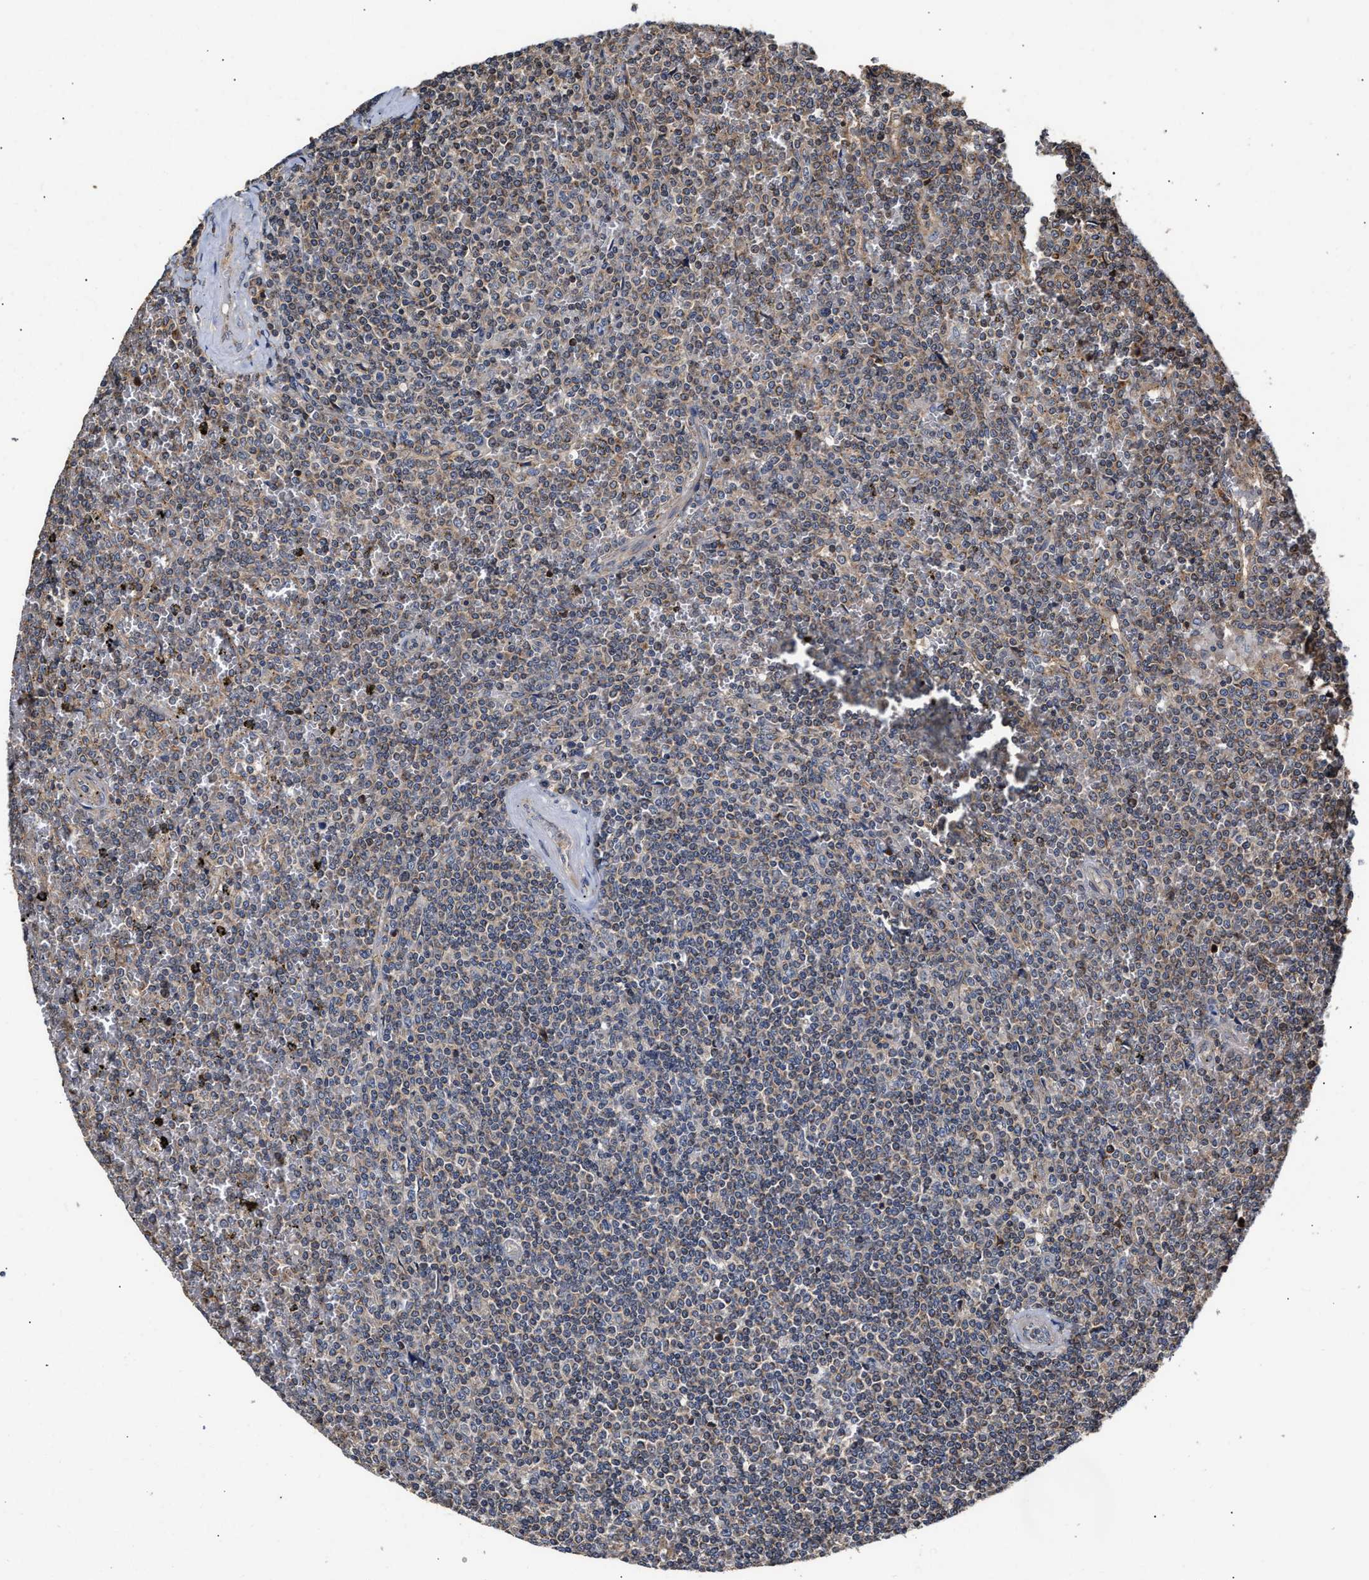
{"staining": {"intensity": "weak", "quantity": "<25%", "location": "cytoplasmic/membranous"}, "tissue": "lymphoma", "cell_type": "Tumor cells", "image_type": "cancer", "snomed": [{"axis": "morphology", "description": "Malignant lymphoma, non-Hodgkin's type, Low grade"}, {"axis": "topography", "description": "Spleen"}], "caption": "A histopathology image of low-grade malignant lymphoma, non-Hodgkin's type stained for a protein displays no brown staining in tumor cells.", "gene": "CLIP2", "patient": {"sex": "female", "age": 19}}